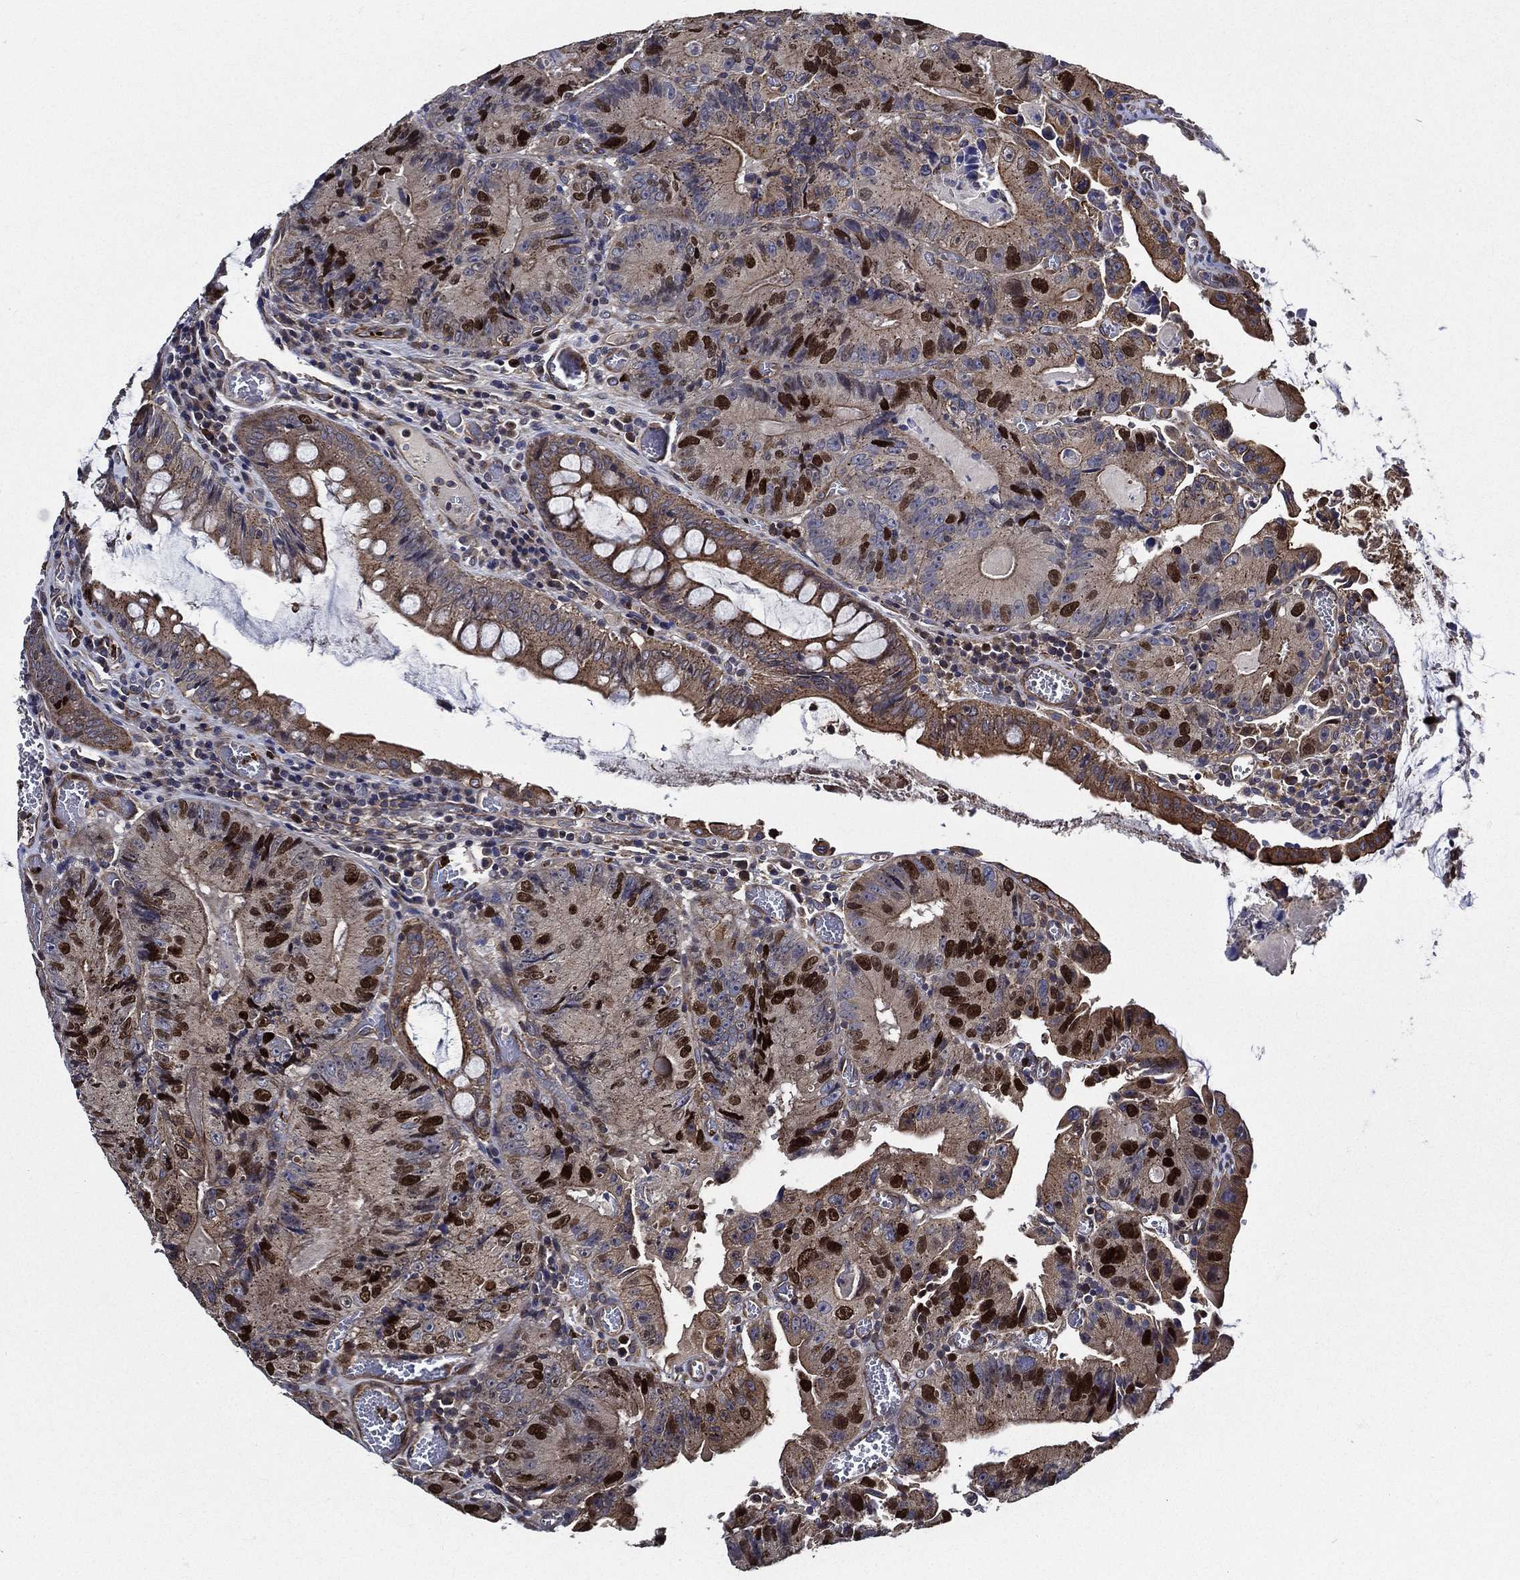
{"staining": {"intensity": "strong", "quantity": "<25%", "location": "nuclear"}, "tissue": "colorectal cancer", "cell_type": "Tumor cells", "image_type": "cancer", "snomed": [{"axis": "morphology", "description": "Adenocarcinoma, NOS"}, {"axis": "topography", "description": "Colon"}], "caption": "This micrograph reveals IHC staining of colorectal adenocarcinoma, with medium strong nuclear positivity in approximately <25% of tumor cells.", "gene": "KIF20B", "patient": {"sex": "female", "age": 86}}